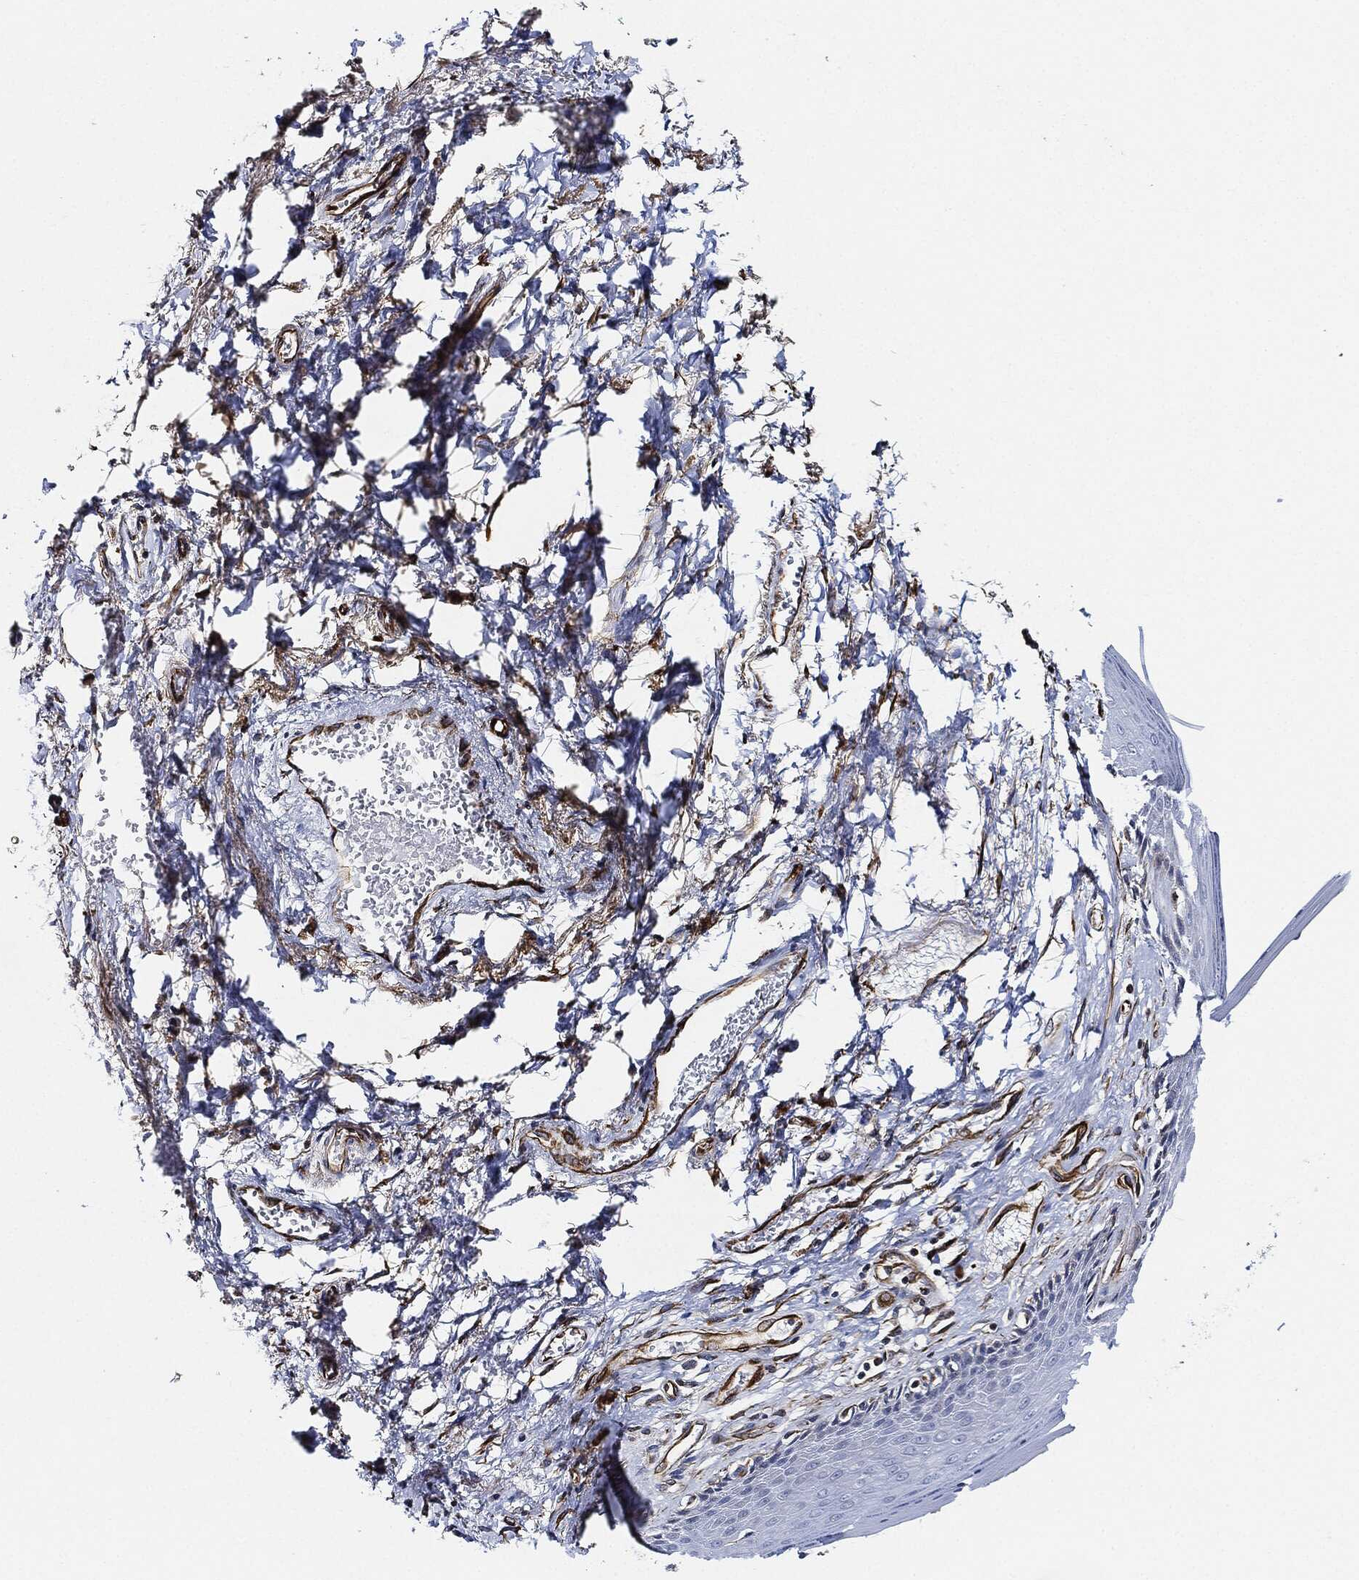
{"staining": {"intensity": "negative", "quantity": "none", "location": "none"}, "tissue": "skin", "cell_type": "Epidermal cells", "image_type": "normal", "snomed": [{"axis": "morphology", "description": "Normal tissue, NOS"}, {"axis": "morphology", "description": "Adenocarcinoma, NOS"}, {"axis": "topography", "description": "Rectum"}, {"axis": "topography", "description": "Anal"}], "caption": "This is an immunohistochemistry (IHC) photomicrograph of normal skin. There is no expression in epidermal cells.", "gene": "THSD1", "patient": {"sex": "female", "age": 68}}